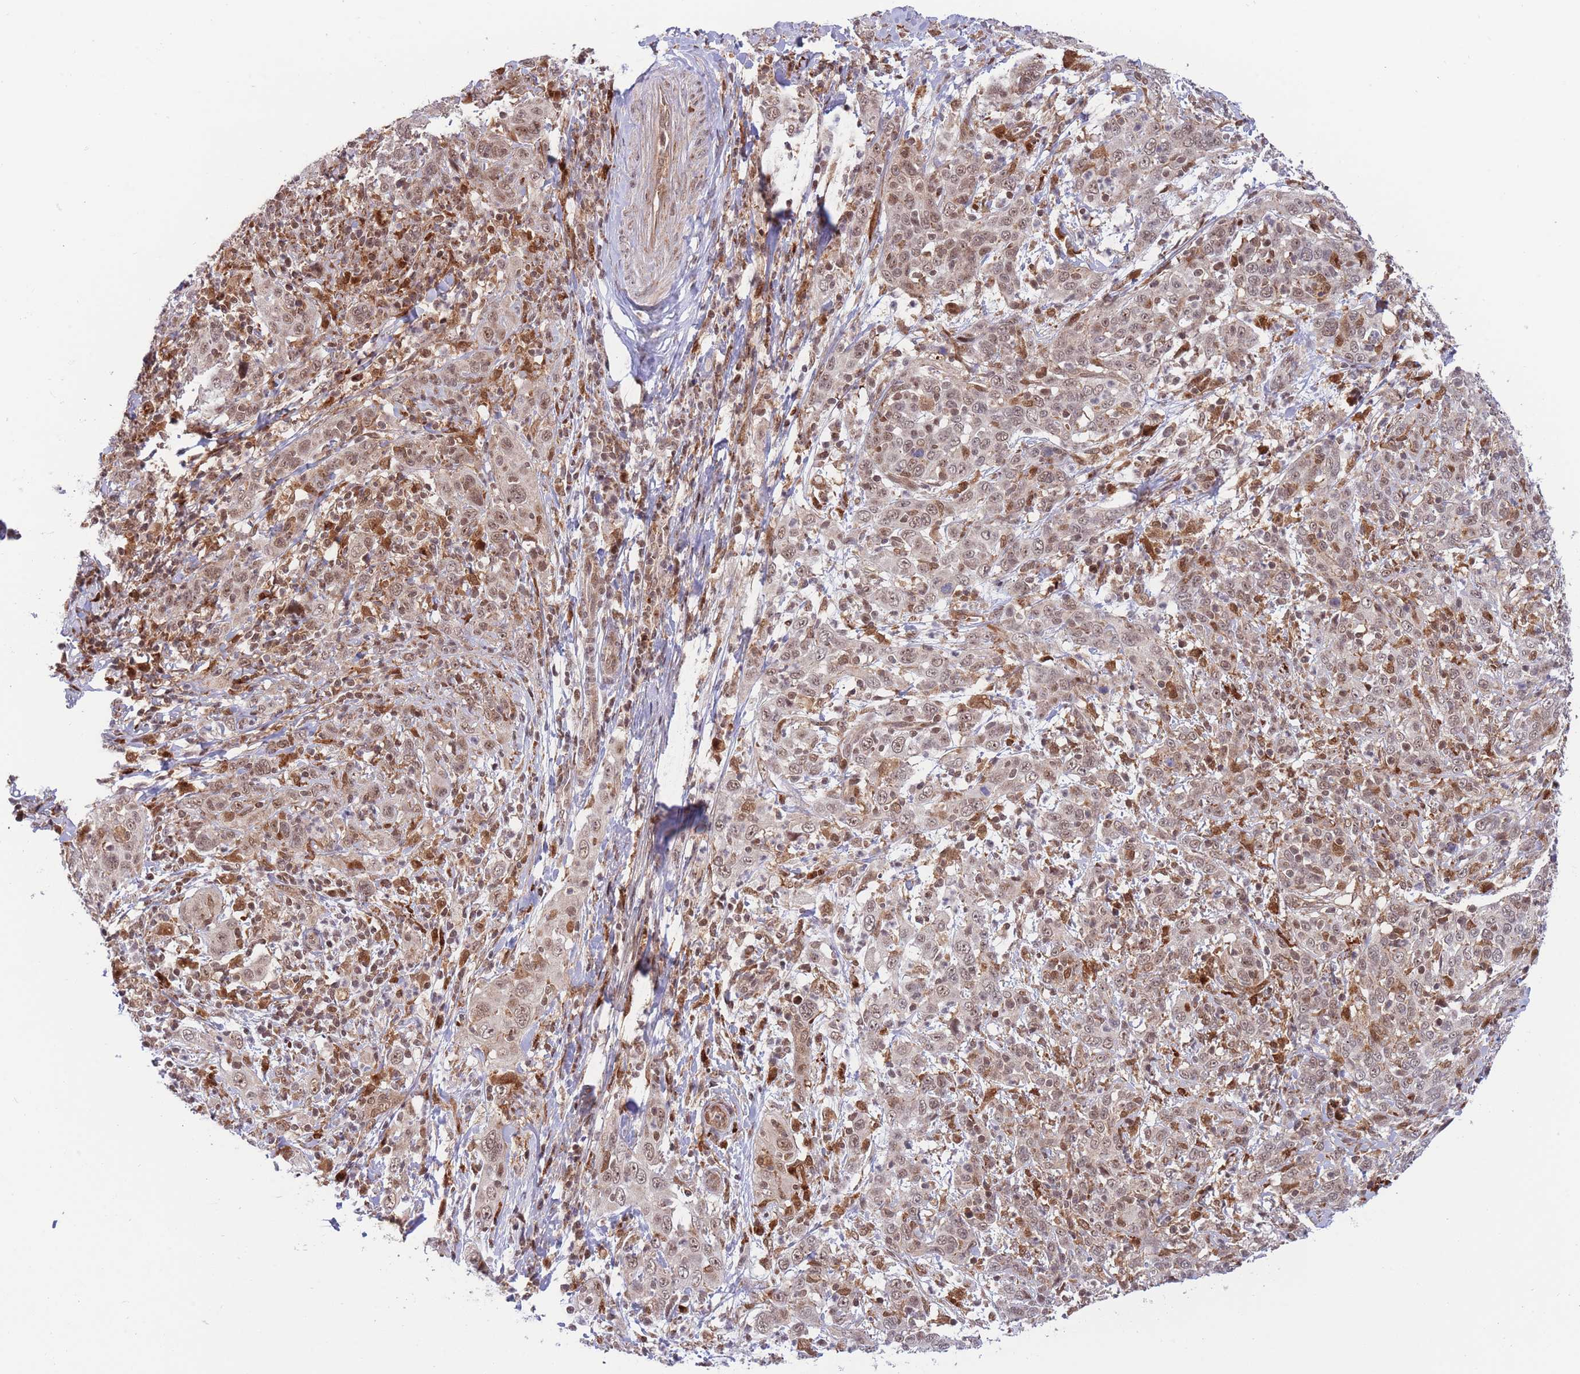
{"staining": {"intensity": "moderate", "quantity": ">75%", "location": "nuclear"}, "tissue": "cervical cancer", "cell_type": "Tumor cells", "image_type": "cancer", "snomed": [{"axis": "morphology", "description": "Squamous cell carcinoma, NOS"}, {"axis": "topography", "description": "Cervix"}], "caption": "Immunohistochemical staining of human cervical squamous cell carcinoma exhibits medium levels of moderate nuclear expression in approximately >75% of tumor cells.", "gene": "BOD1L1", "patient": {"sex": "female", "age": 46}}